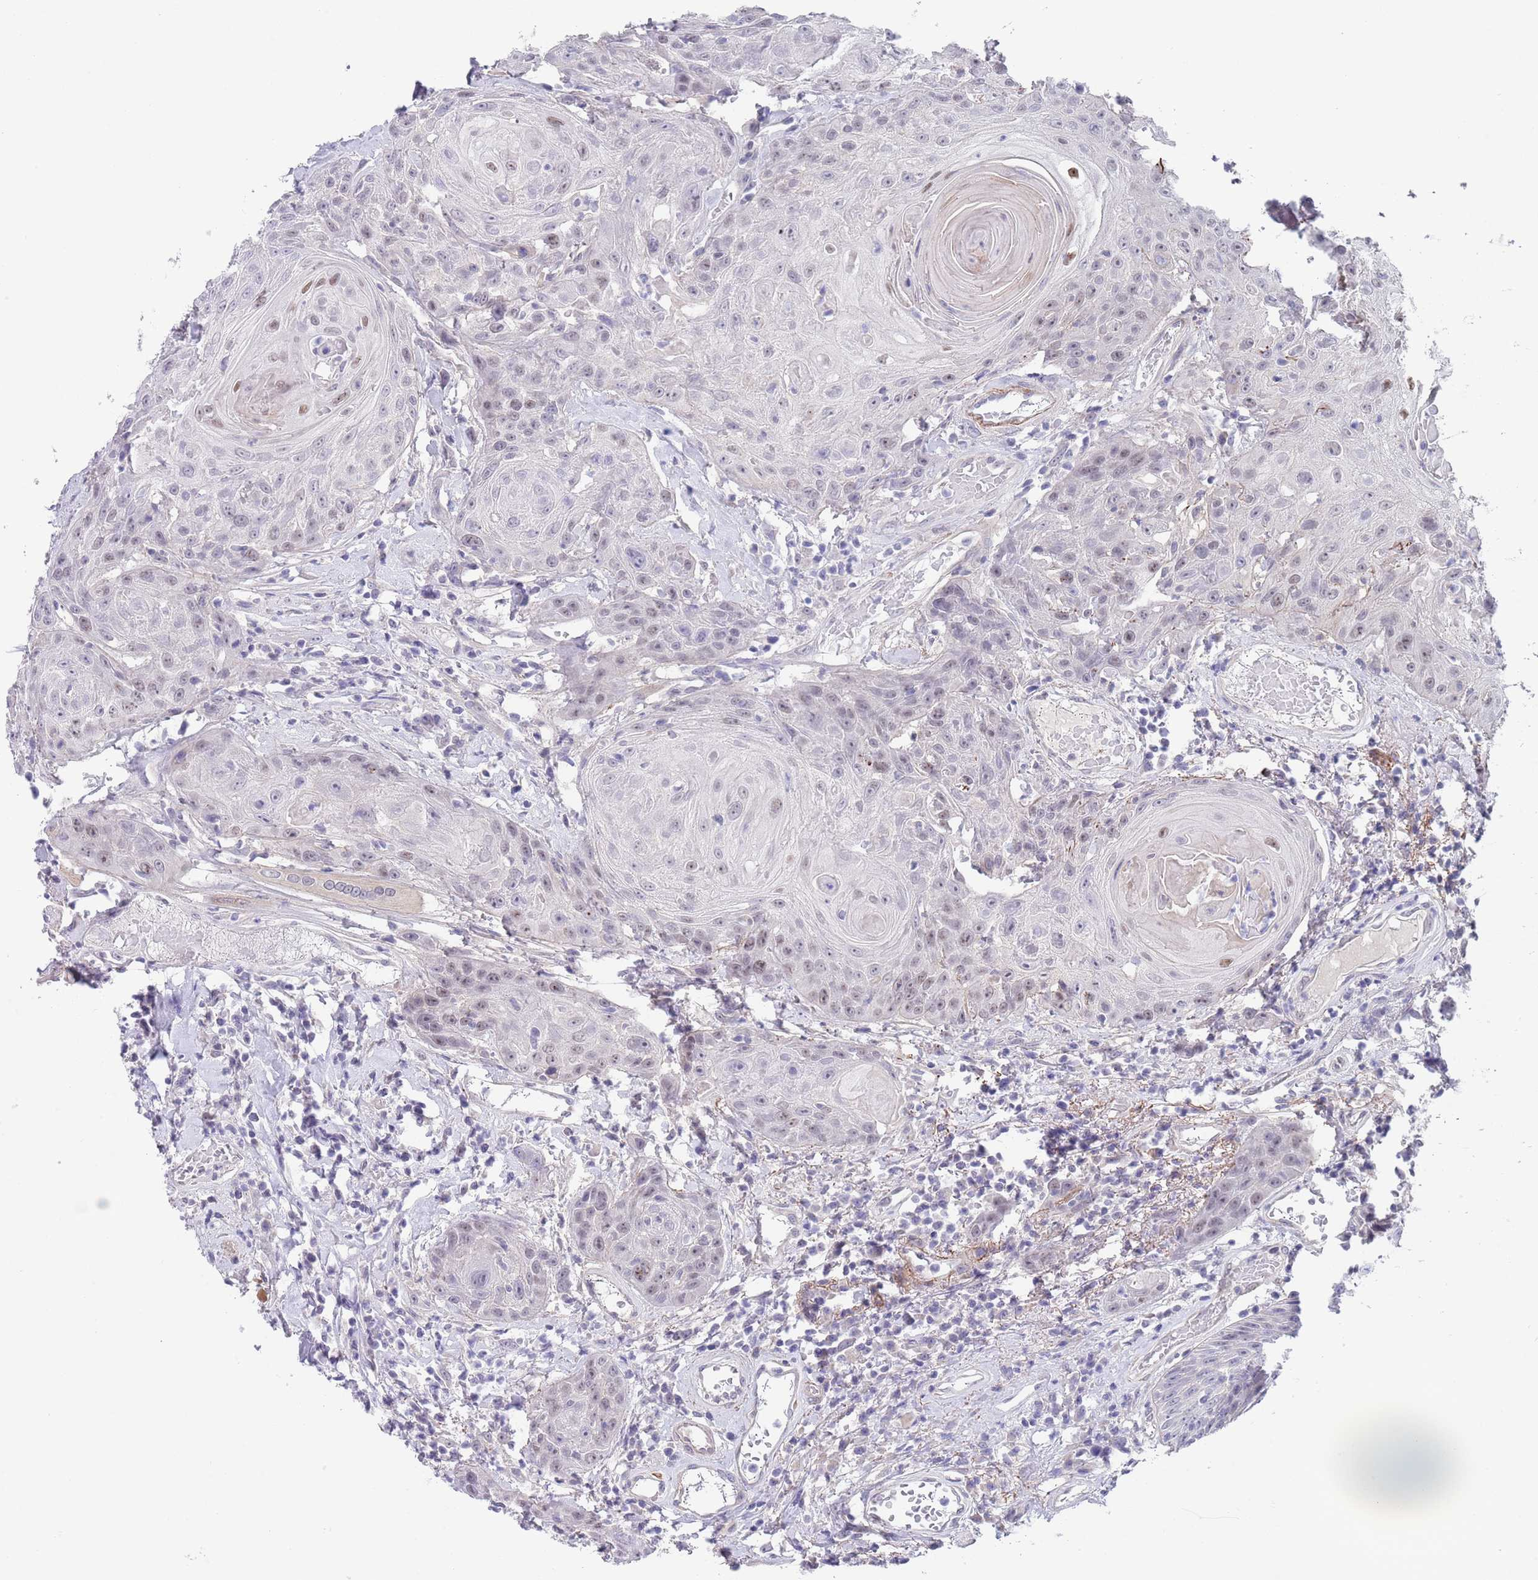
{"staining": {"intensity": "weak", "quantity": "<25%", "location": "nuclear"}, "tissue": "head and neck cancer", "cell_type": "Tumor cells", "image_type": "cancer", "snomed": [{"axis": "morphology", "description": "Squamous cell carcinoma, NOS"}, {"axis": "topography", "description": "Head-Neck"}], "caption": "Histopathology image shows no significant protein positivity in tumor cells of squamous cell carcinoma (head and neck).", "gene": "RNF169", "patient": {"sex": "female", "age": 59}}